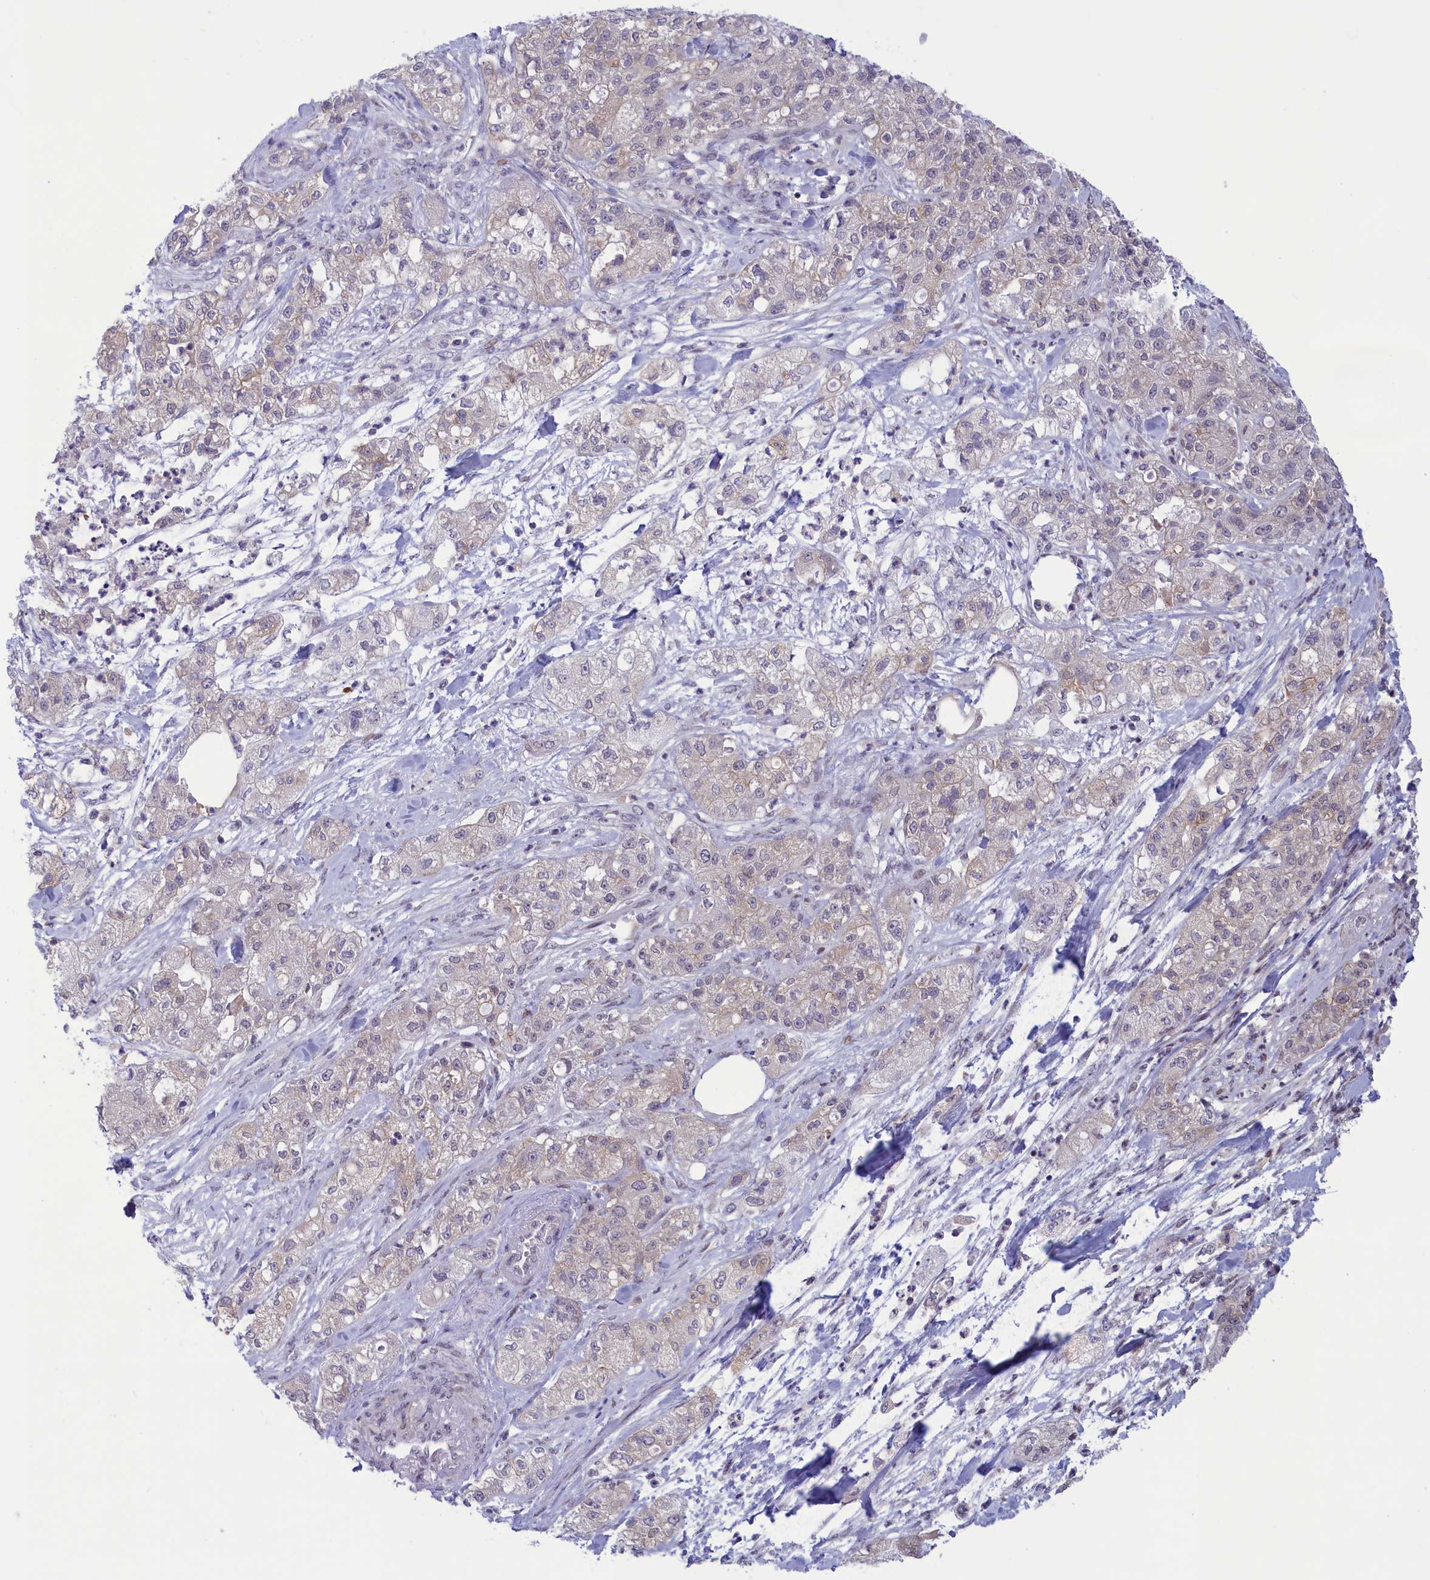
{"staining": {"intensity": "weak", "quantity": "<25%", "location": "cytoplasmic/membranous"}, "tissue": "pancreatic cancer", "cell_type": "Tumor cells", "image_type": "cancer", "snomed": [{"axis": "morphology", "description": "Adenocarcinoma, NOS"}, {"axis": "topography", "description": "Pancreas"}], "caption": "Image shows no significant protein staining in tumor cells of adenocarcinoma (pancreatic).", "gene": "CORO2A", "patient": {"sex": "female", "age": 78}}